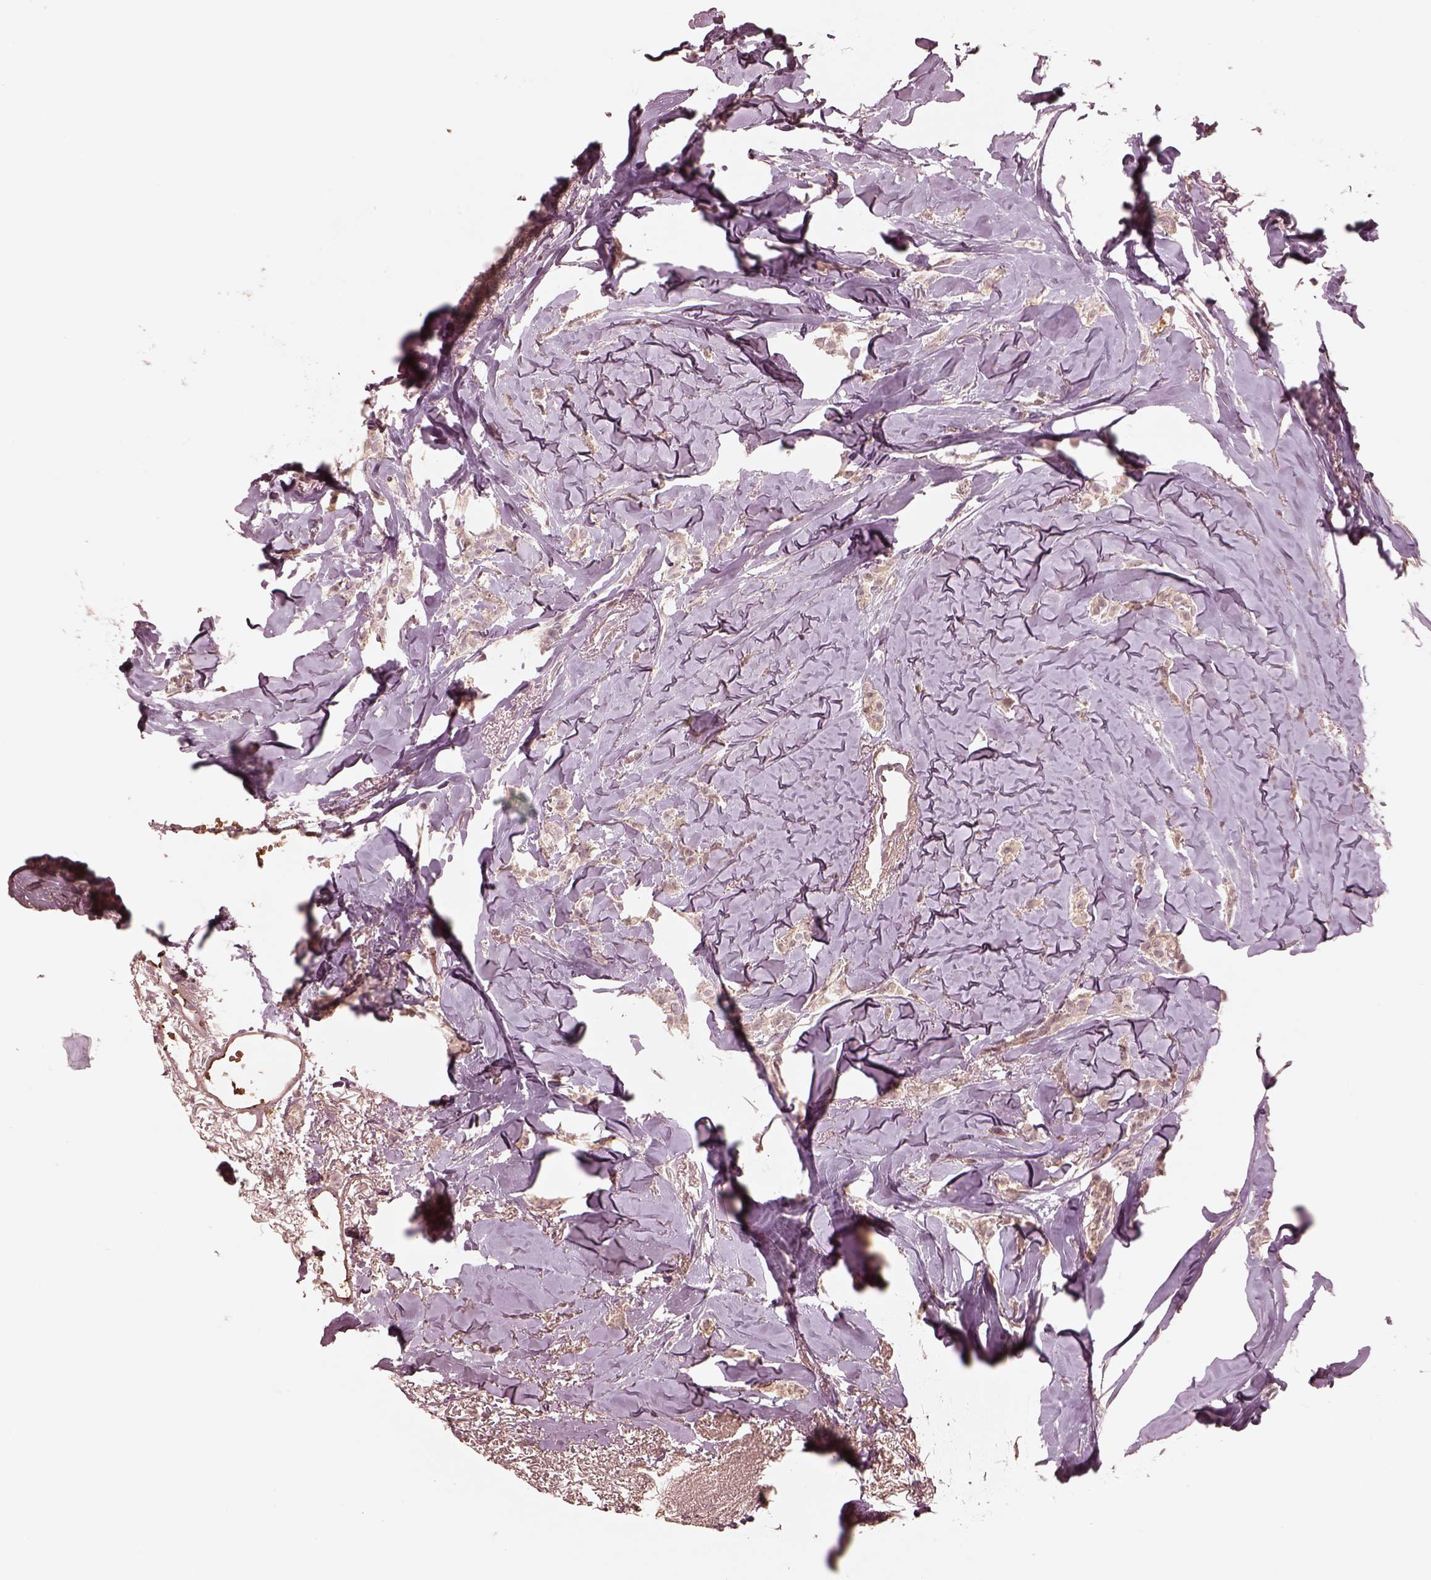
{"staining": {"intensity": "negative", "quantity": "none", "location": "none"}, "tissue": "breast cancer", "cell_type": "Tumor cells", "image_type": "cancer", "snomed": [{"axis": "morphology", "description": "Duct carcinoma"}, {"axis": "topography", "description": "Breast"}], "caption": "There is no significant positivity in tumor cells of intraductal carcinoma (breast).", "gene": "TF", "patient": {"sex": "female", "age": 85}}